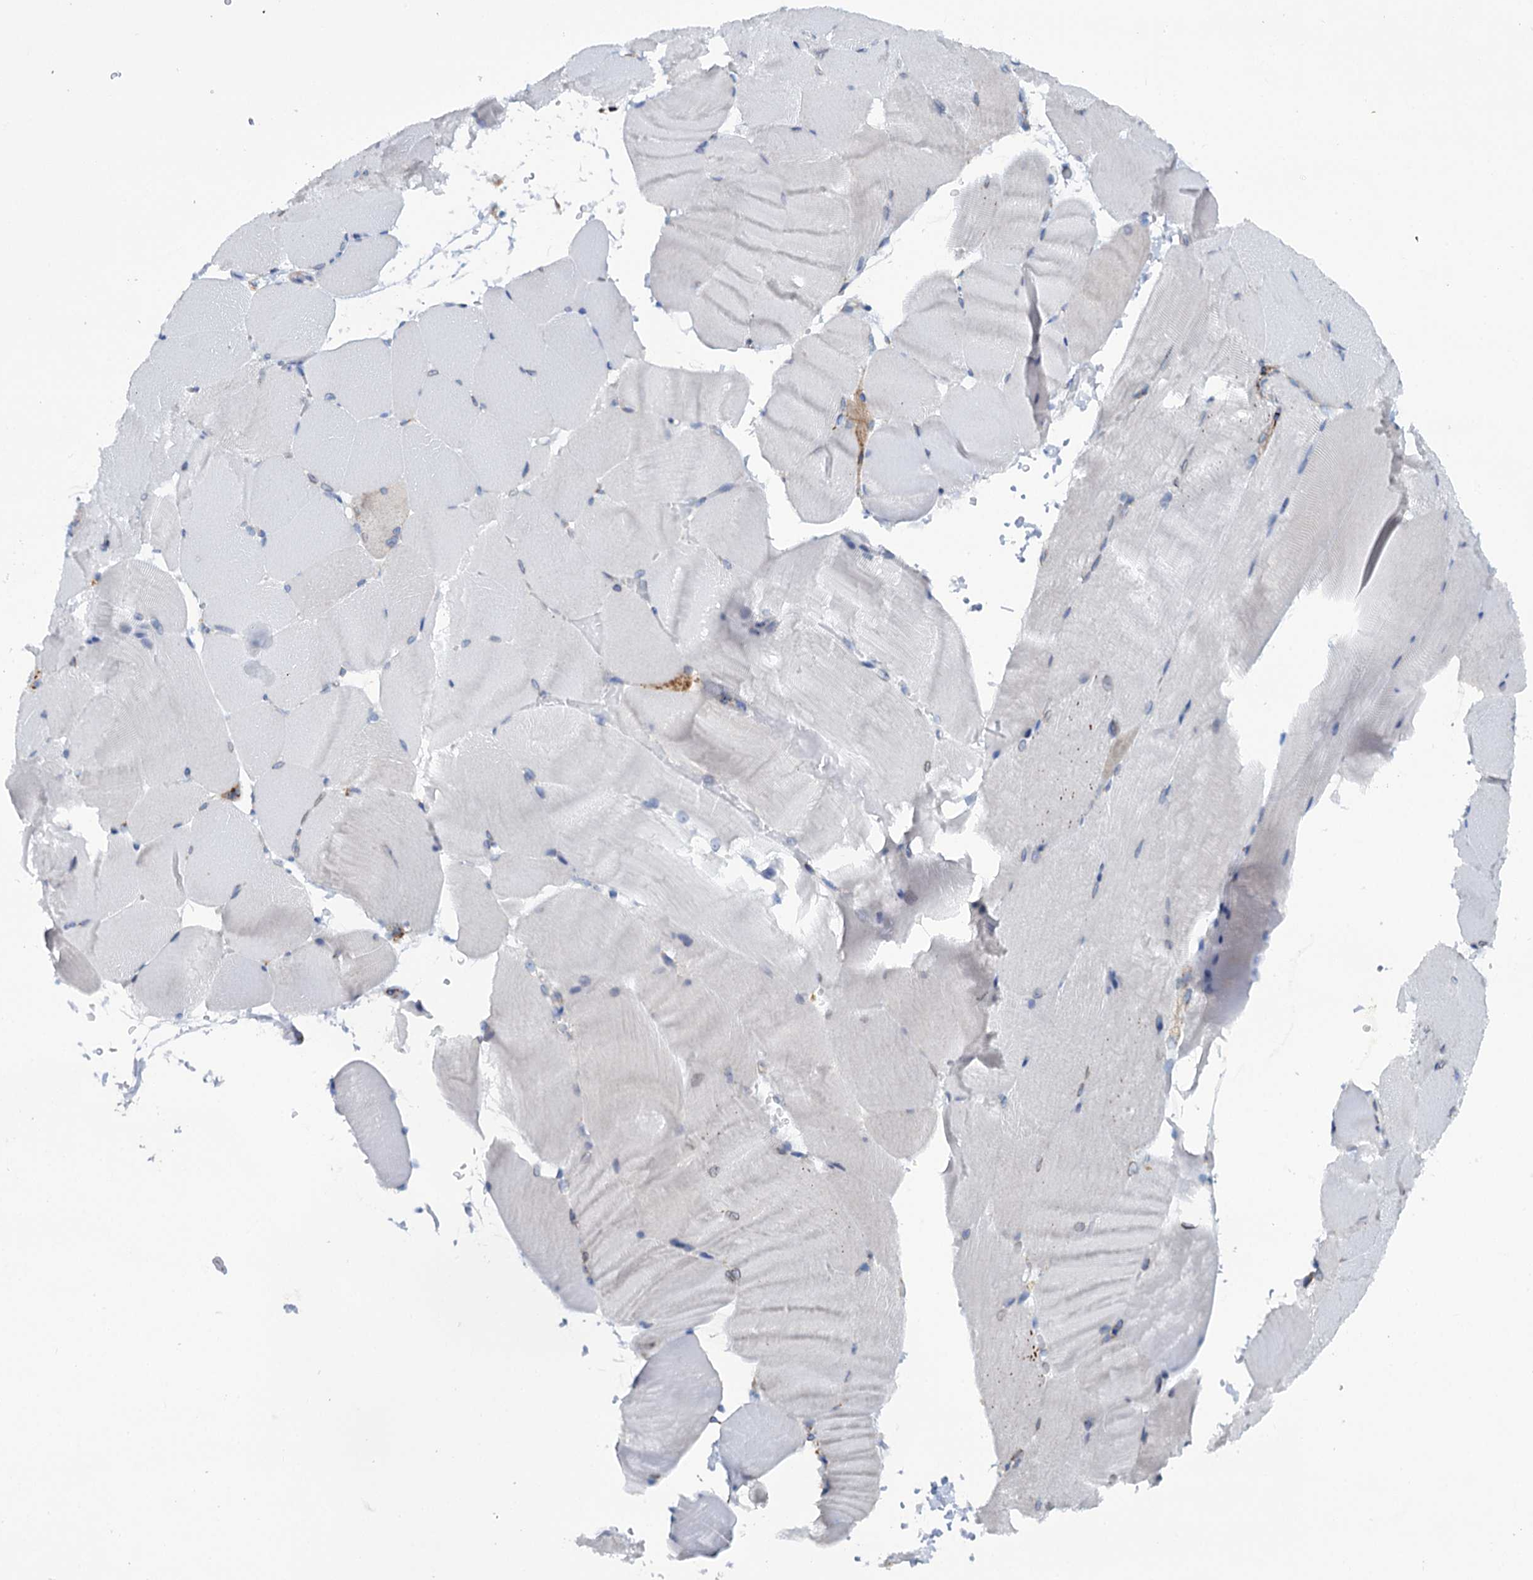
{"staining": {"intensity": "negative", "quantity": "none", "location": "none"}, "tissue": "skeletal muscle", "cell_type": "Myocytes", "image_type": "normal", "snomed": [{"axis": "morphology", "description": "Normal tissue, NOS"}, {"axis": "topography", "description": "Skeletal muscle"}, {"axis": "topography", "description": "Parathyroid gland"}], "caption": "Normal skeletal muscle was stained to show a protein in brown. There is no significant expression in myocytes. (Brightfield microscopy of DAB (3,3'-diaminobenzidine) immunohistochemistry (IHC) at high magnification).", "gene": "SHE", "patient": {"sex": "female", "age": 37}}